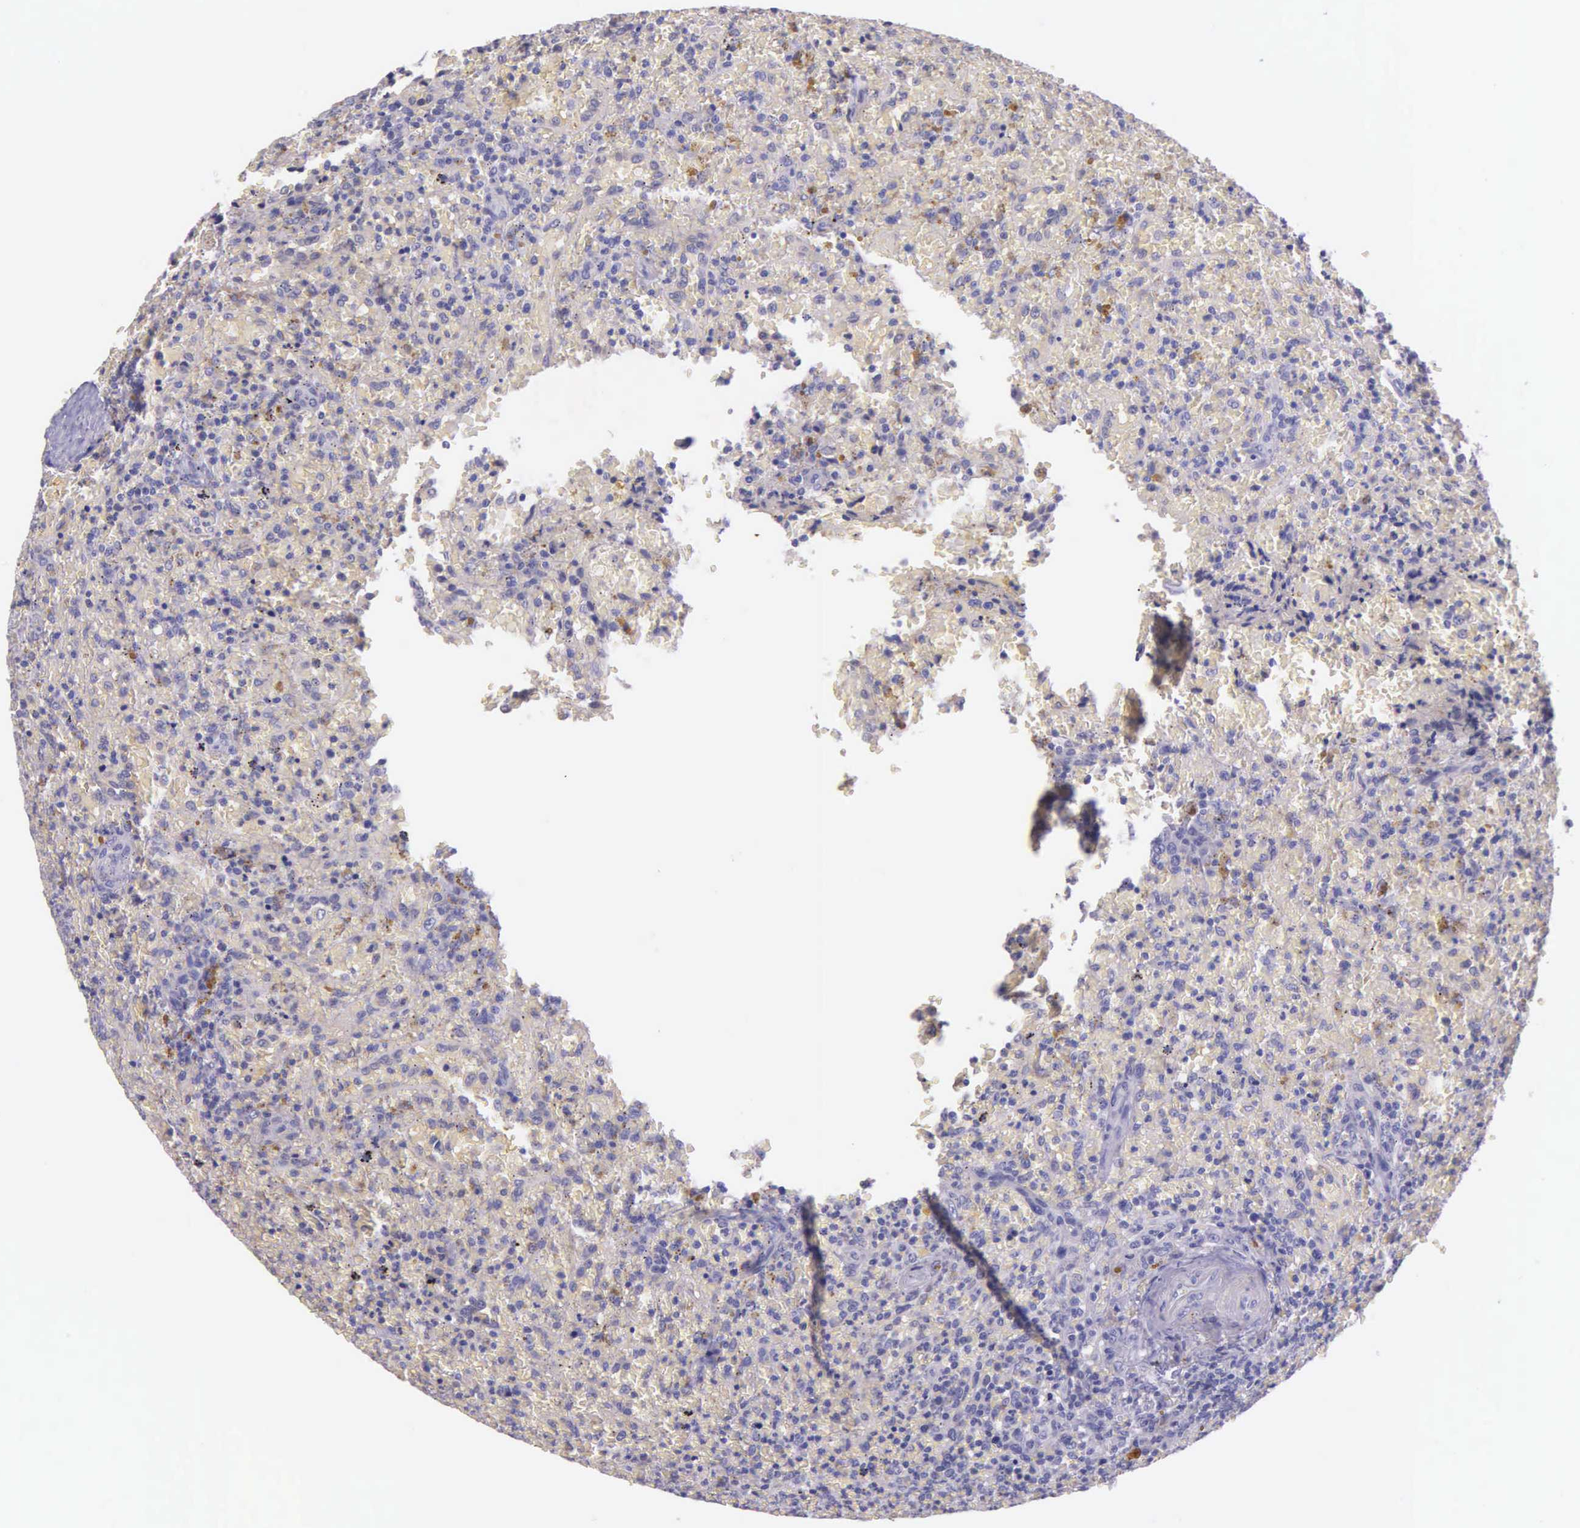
{"staining": {"intensity": "negative", "quantity": "none", "location": "none"}, "tissue": "lymphoma", "cell_type": "Tumor cells", "image_type": "cancer", "snomed": [{"axis": "morphology", "description": "Malignant lymphoma, non-Hodgkin's type, High grade"}, {"axis": "topography", "description": "Spleen"}, {"axis": "topography", "description": "Lymph node"}], "caption": "Immunohistochemistry of human lymphoma demonstrates no expression in tumor cells.", "gene": "THSD7A", "patient": {"sex": "female", "age": 70}}